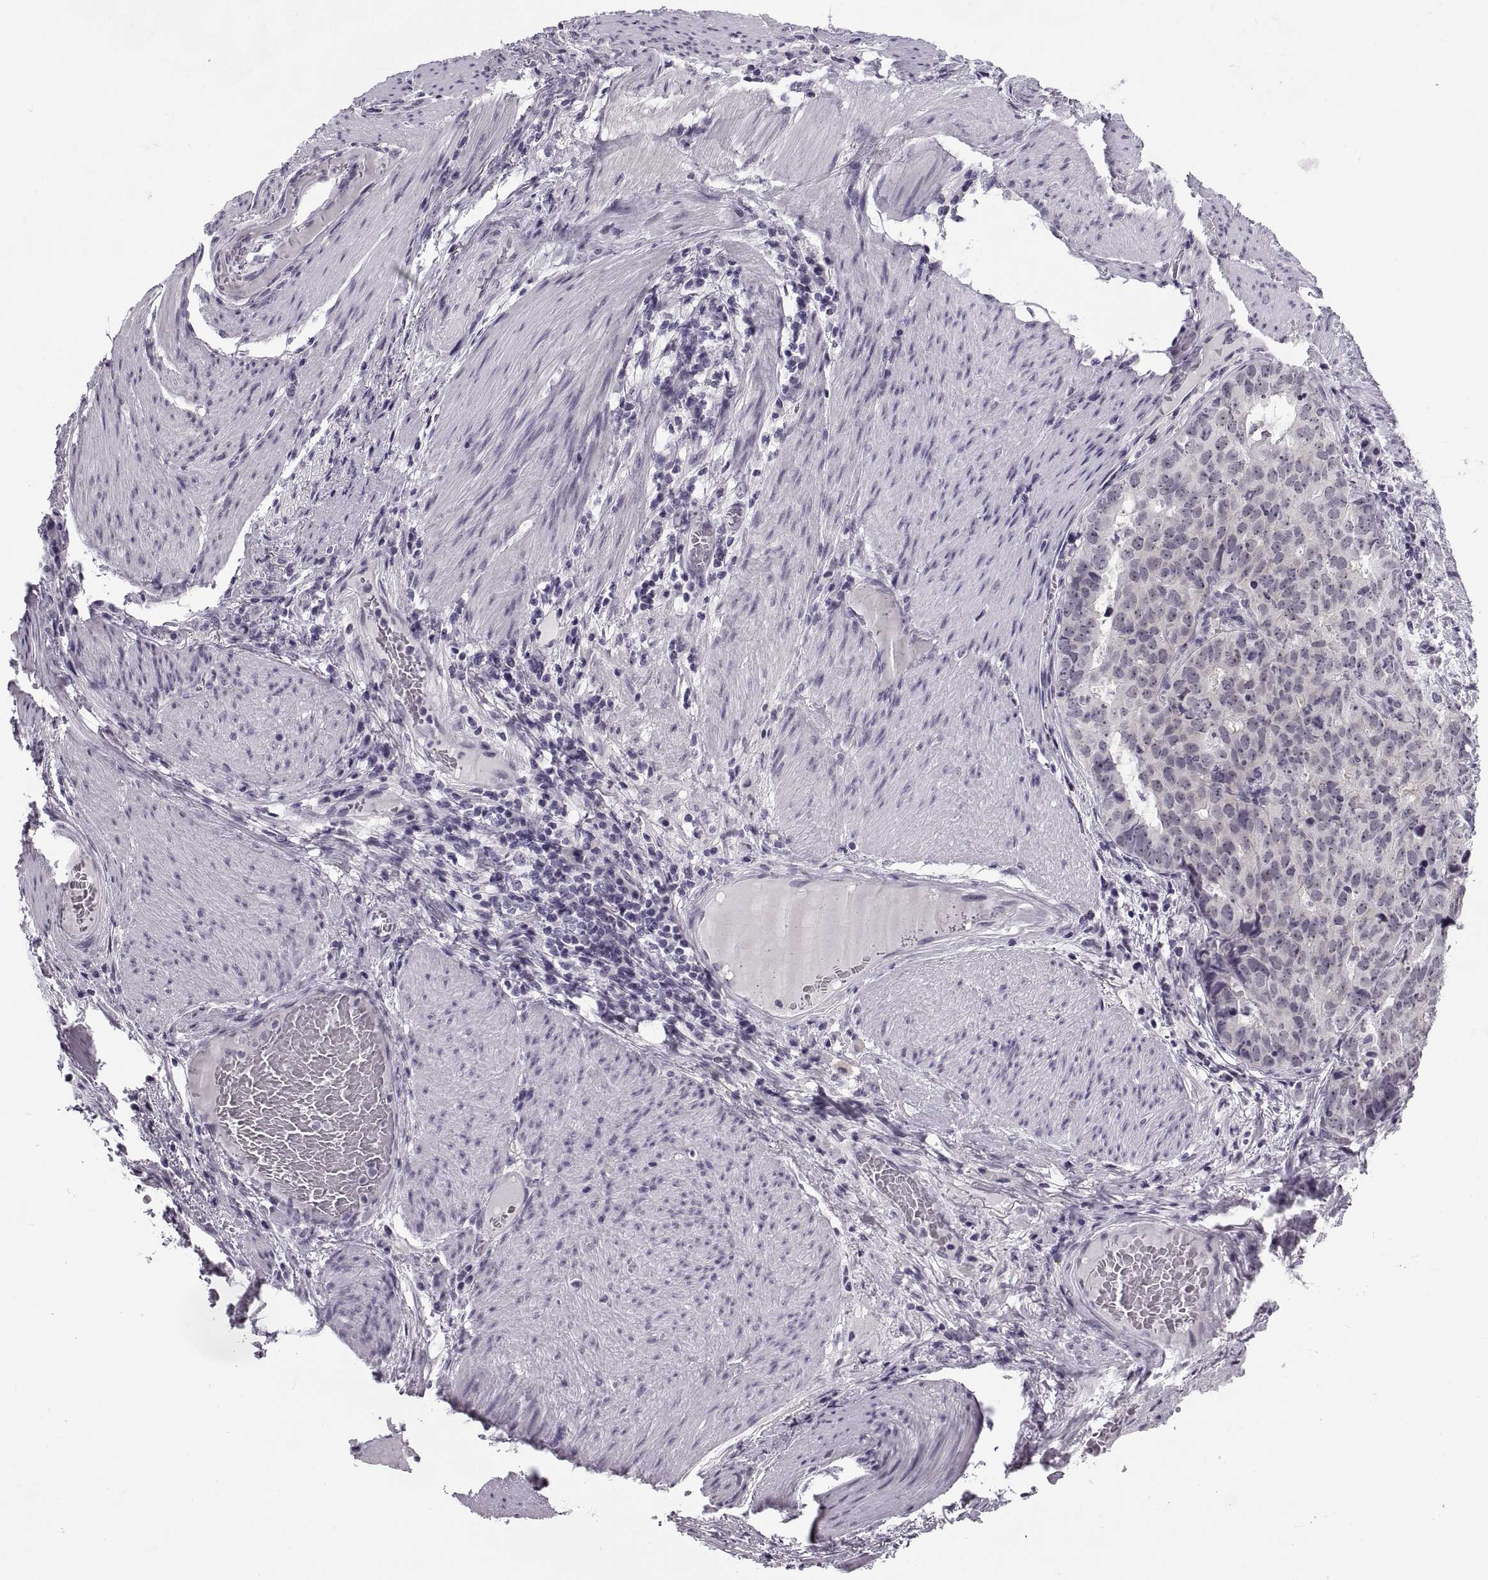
{"staining": {"intensity": "negative", "quantity": "none", "location": "none"}, "tissue": "stomach cancer", "cell_type": "Tumor cells", "image_type": "cancer", "snomed": [{"axis": "morphology", "description": "Adenocarcinoma, NOS"}, {"axis": "topography", "description": "Stomach"}], "caption": "IHC image of neoplastic tissue: adenocarcinoma (stomach) stained with DAB (3,3'-diaminobenzidine) shows no significant protein staining in tumor cells.", "gene": "TBC1D3G", "patient": {"sex": "male", "age": 69}}